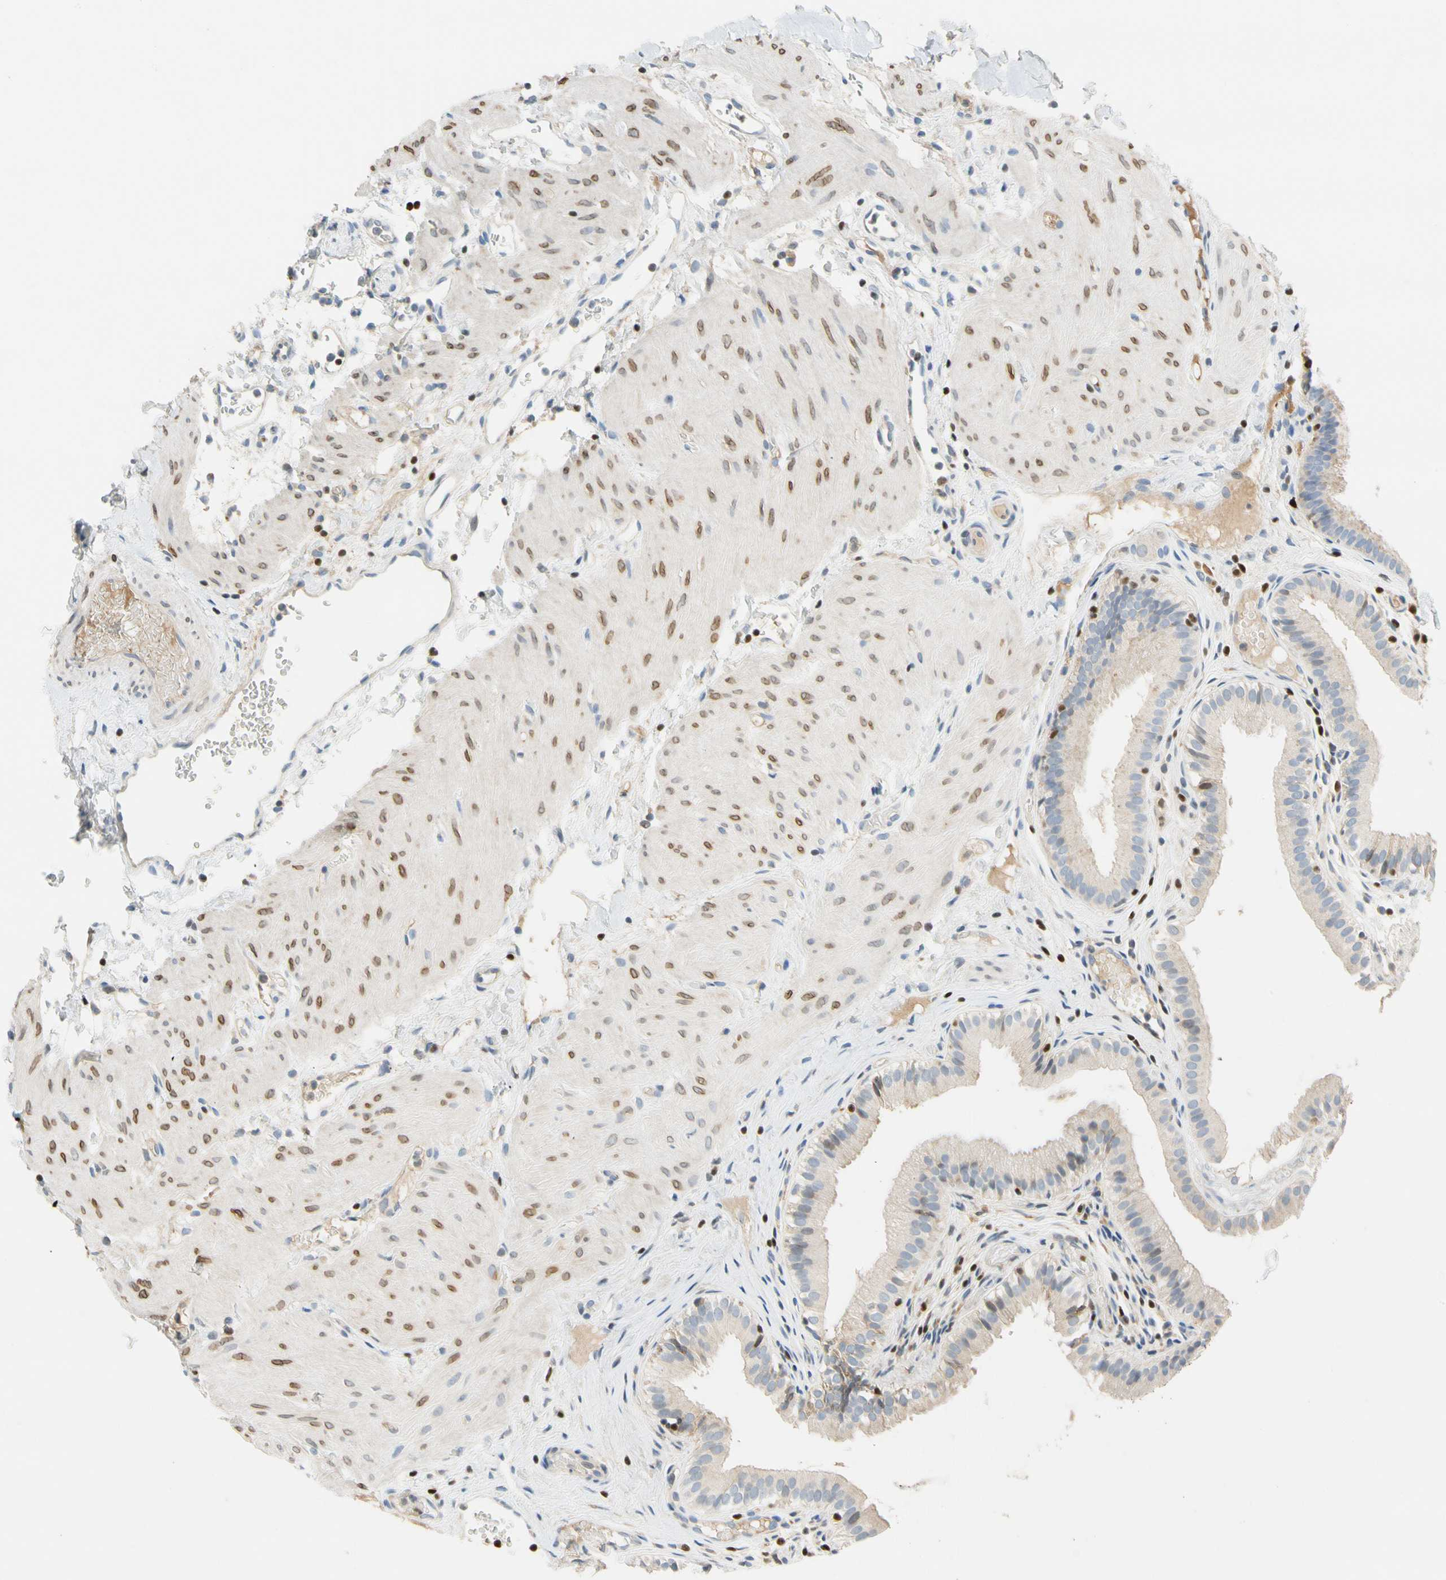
{"staining": {"intensity": "weak", "quantity": "25%-75%", "location": "cytoplasmic/membranous"}, "tissue": "gallbladder", "cell_type": "Glandular cells", "image_type": "normal", "snomed": [{"axis": "morphology", "description": "Normal tissue, NOS"}, {"axis": "topography", "description": "Gallbladder"}], "caption": "Gallbladder stained with a brown dye shows weak cytoplasmic/membranous positive expression in approximately 25%-75% of glandular cells.", "gene": "SP140", "patient": {"sex": "female", "age": 26}}